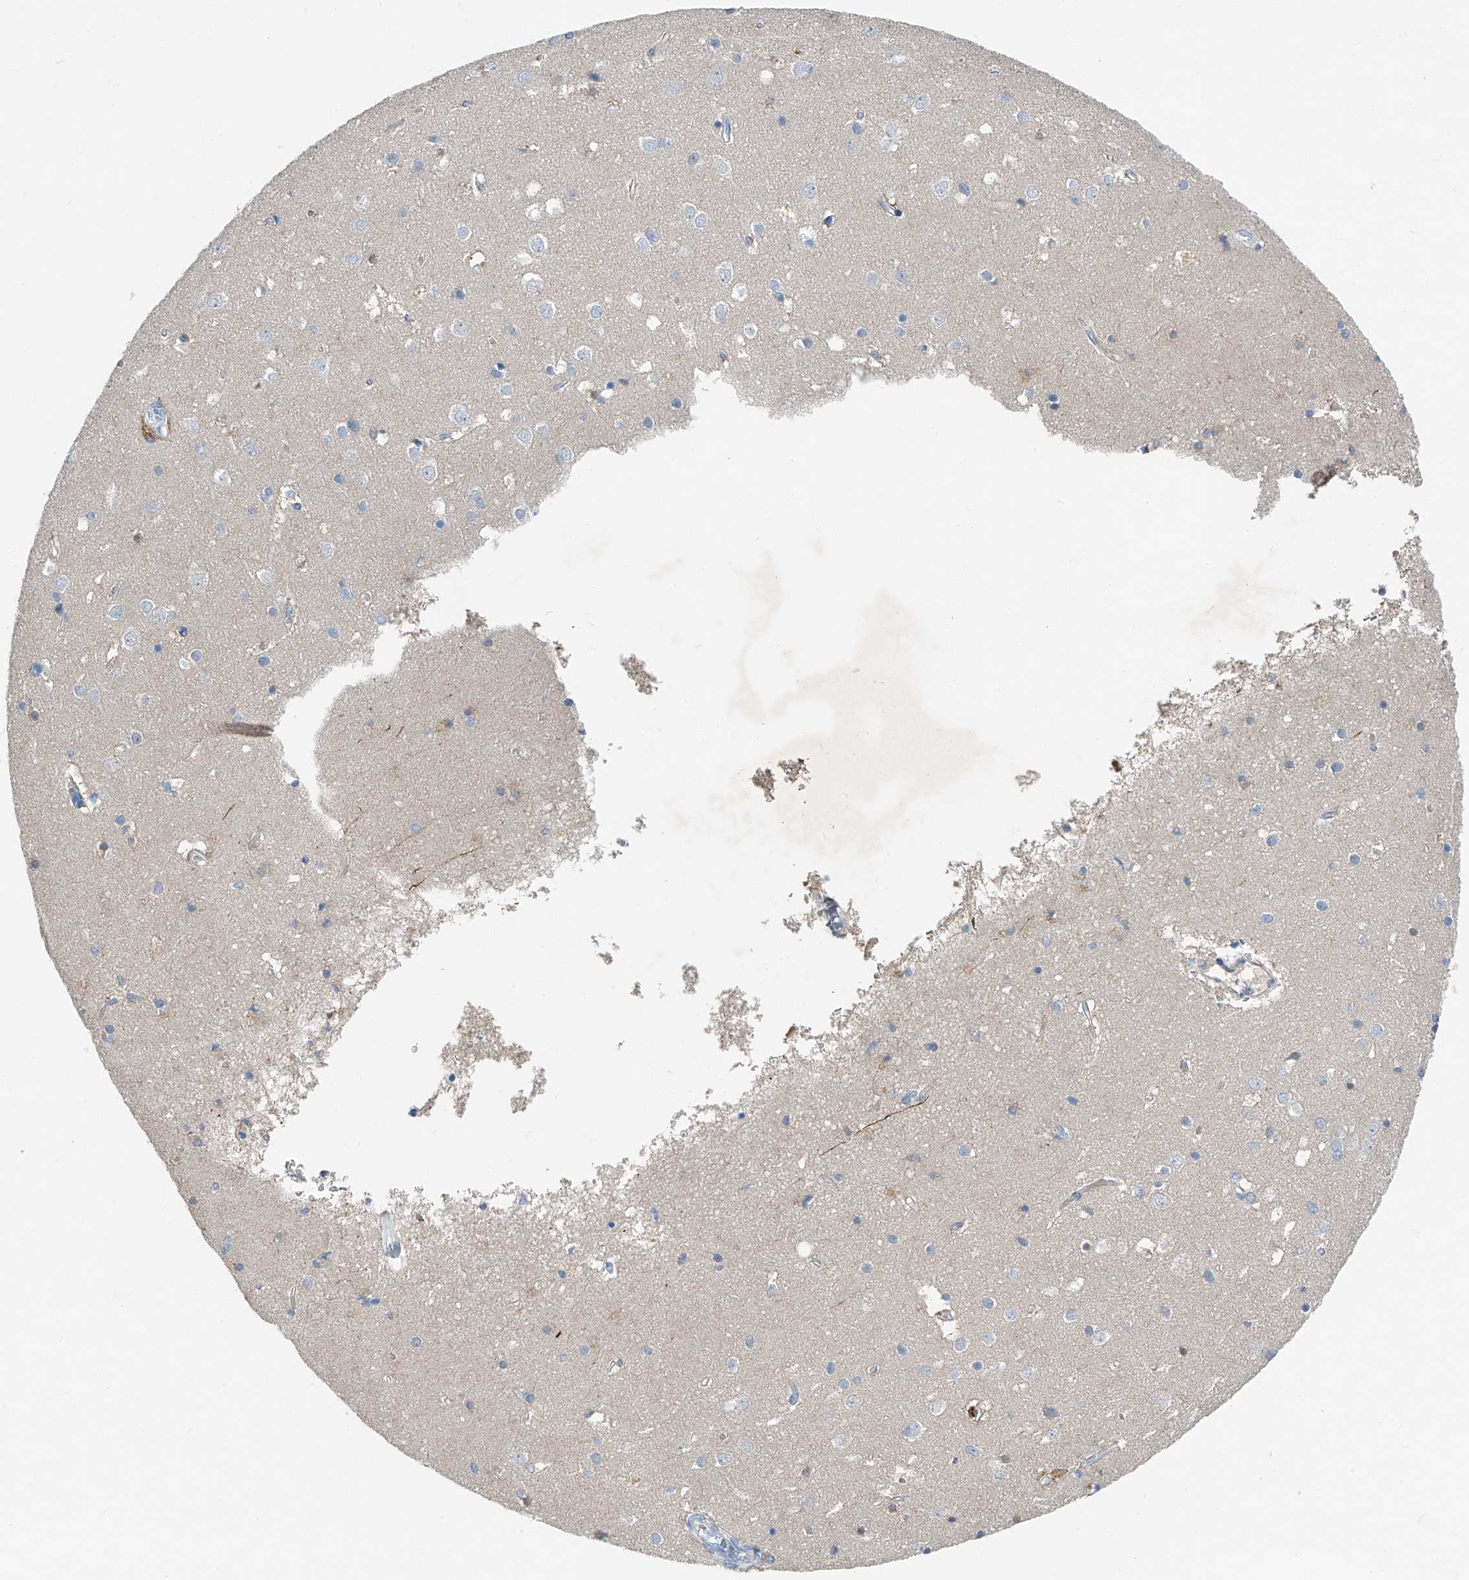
{"staining": {"intensity": "negative", "quantity": "none", "location": "none"}, "tissue": "cerebral cortex", "cell_type": "Endothelial cells", "image_type": "normal", "snomed": [{"axis": "morphology", "description": "Normal tissue, NOS"}, {"axis": "topography", "description": "Cerebral cortex"}], "caption": "A micrograph of cerebral cortex stained for a protein reveals no brown staining in endothelial cells. (Brightfield microscopy of DAB IHC at high magnification).", "gene": "MDGA1", "patient": {"sex": "male", "age": 54}}